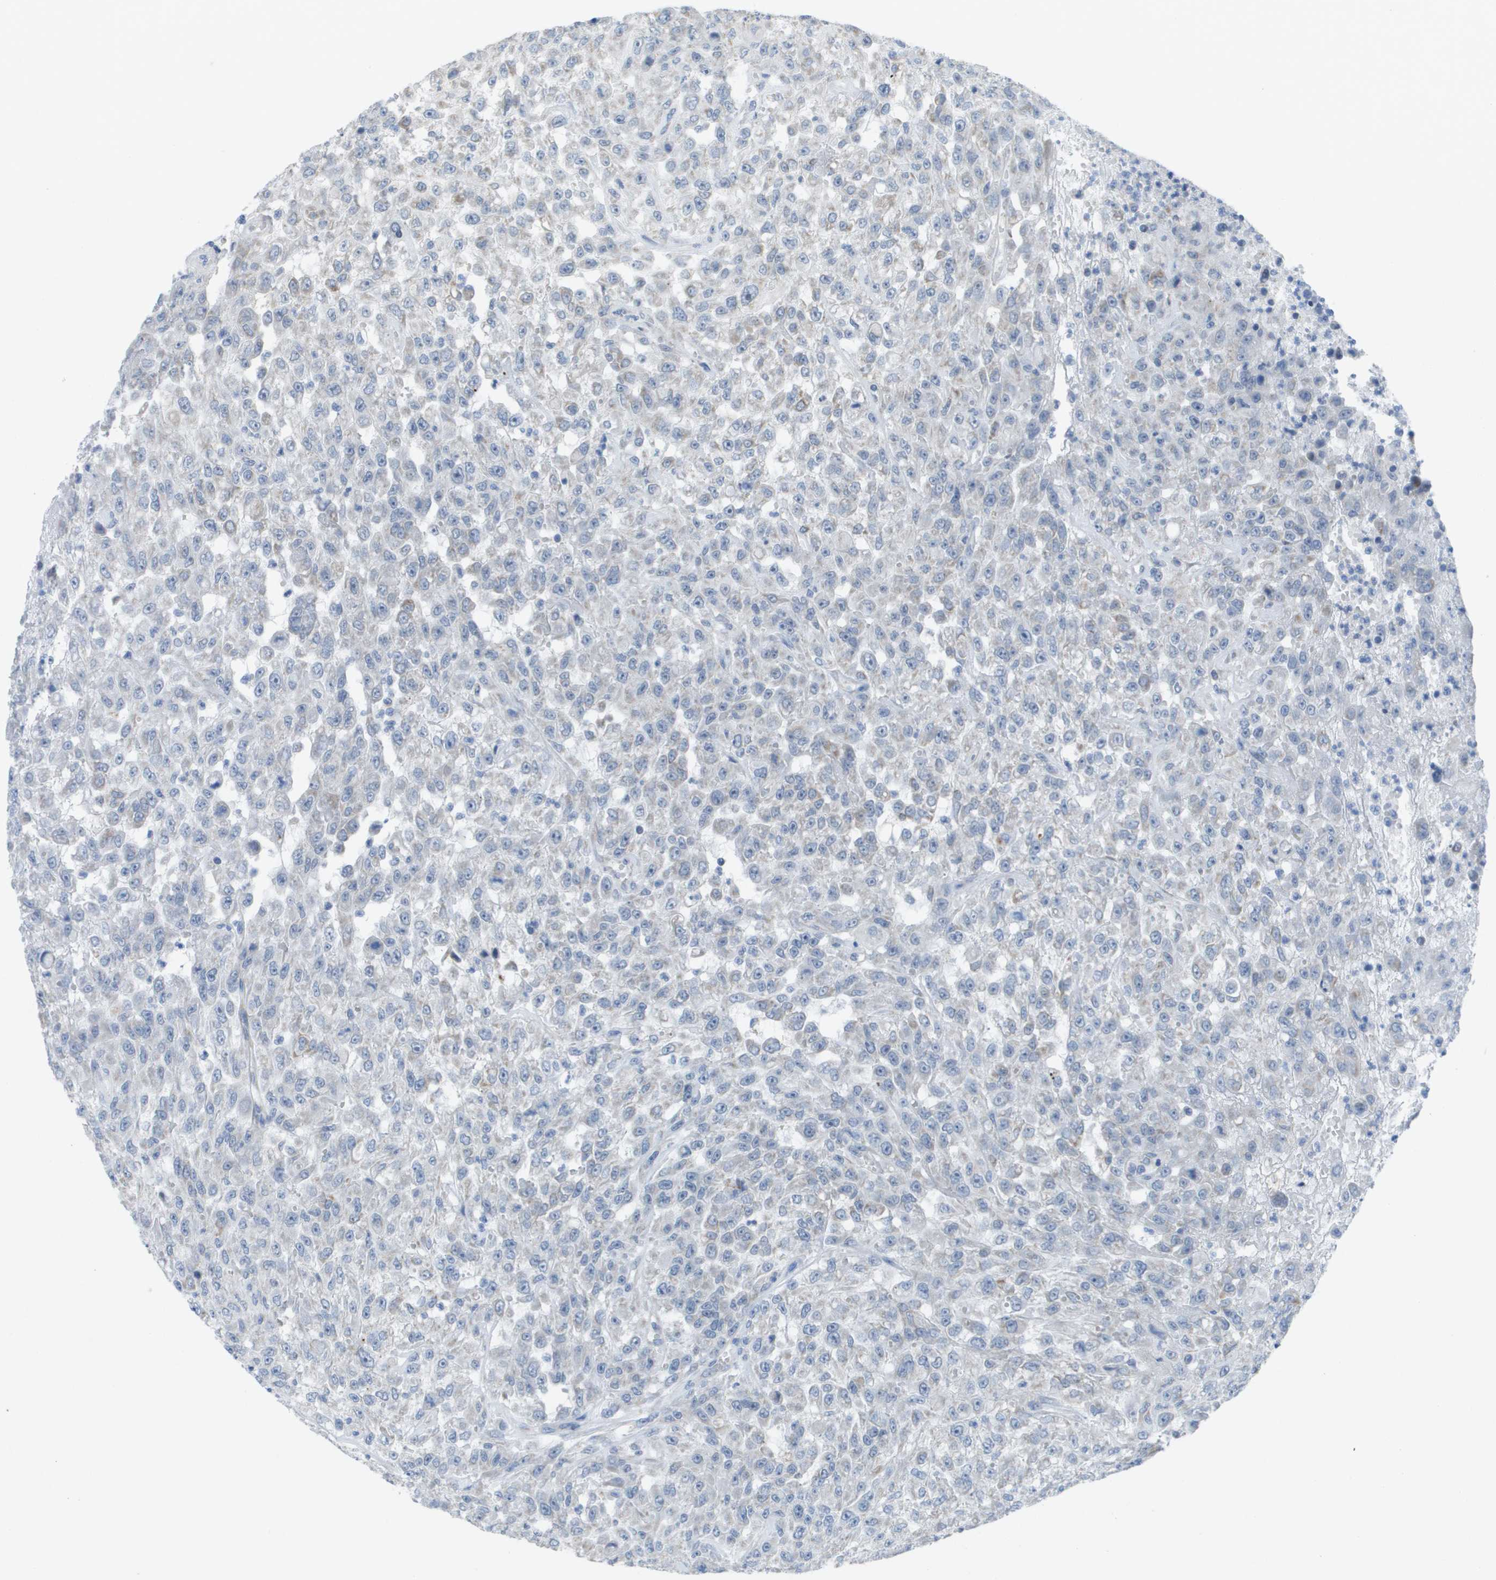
{"staining": {"intensity": "negative", "quantity": "none", "location": "none"}, "tissue": "urothelial cancer", "cell_type": "Tumor cells", "image_type": "cancer", "snomed": [{"axis": "morphology", "description": "Urothelial carcinoma, High grade"}, {"axis": "topography", "description": "Urinary bladder"}], "caption": "DAB immunohistochemical staining of urothelial carcinoma (high-grade) reveals no significant expression in tumor cells.", "gene": "TMEM223", "patient": {"sex": "male", "age": 46}}